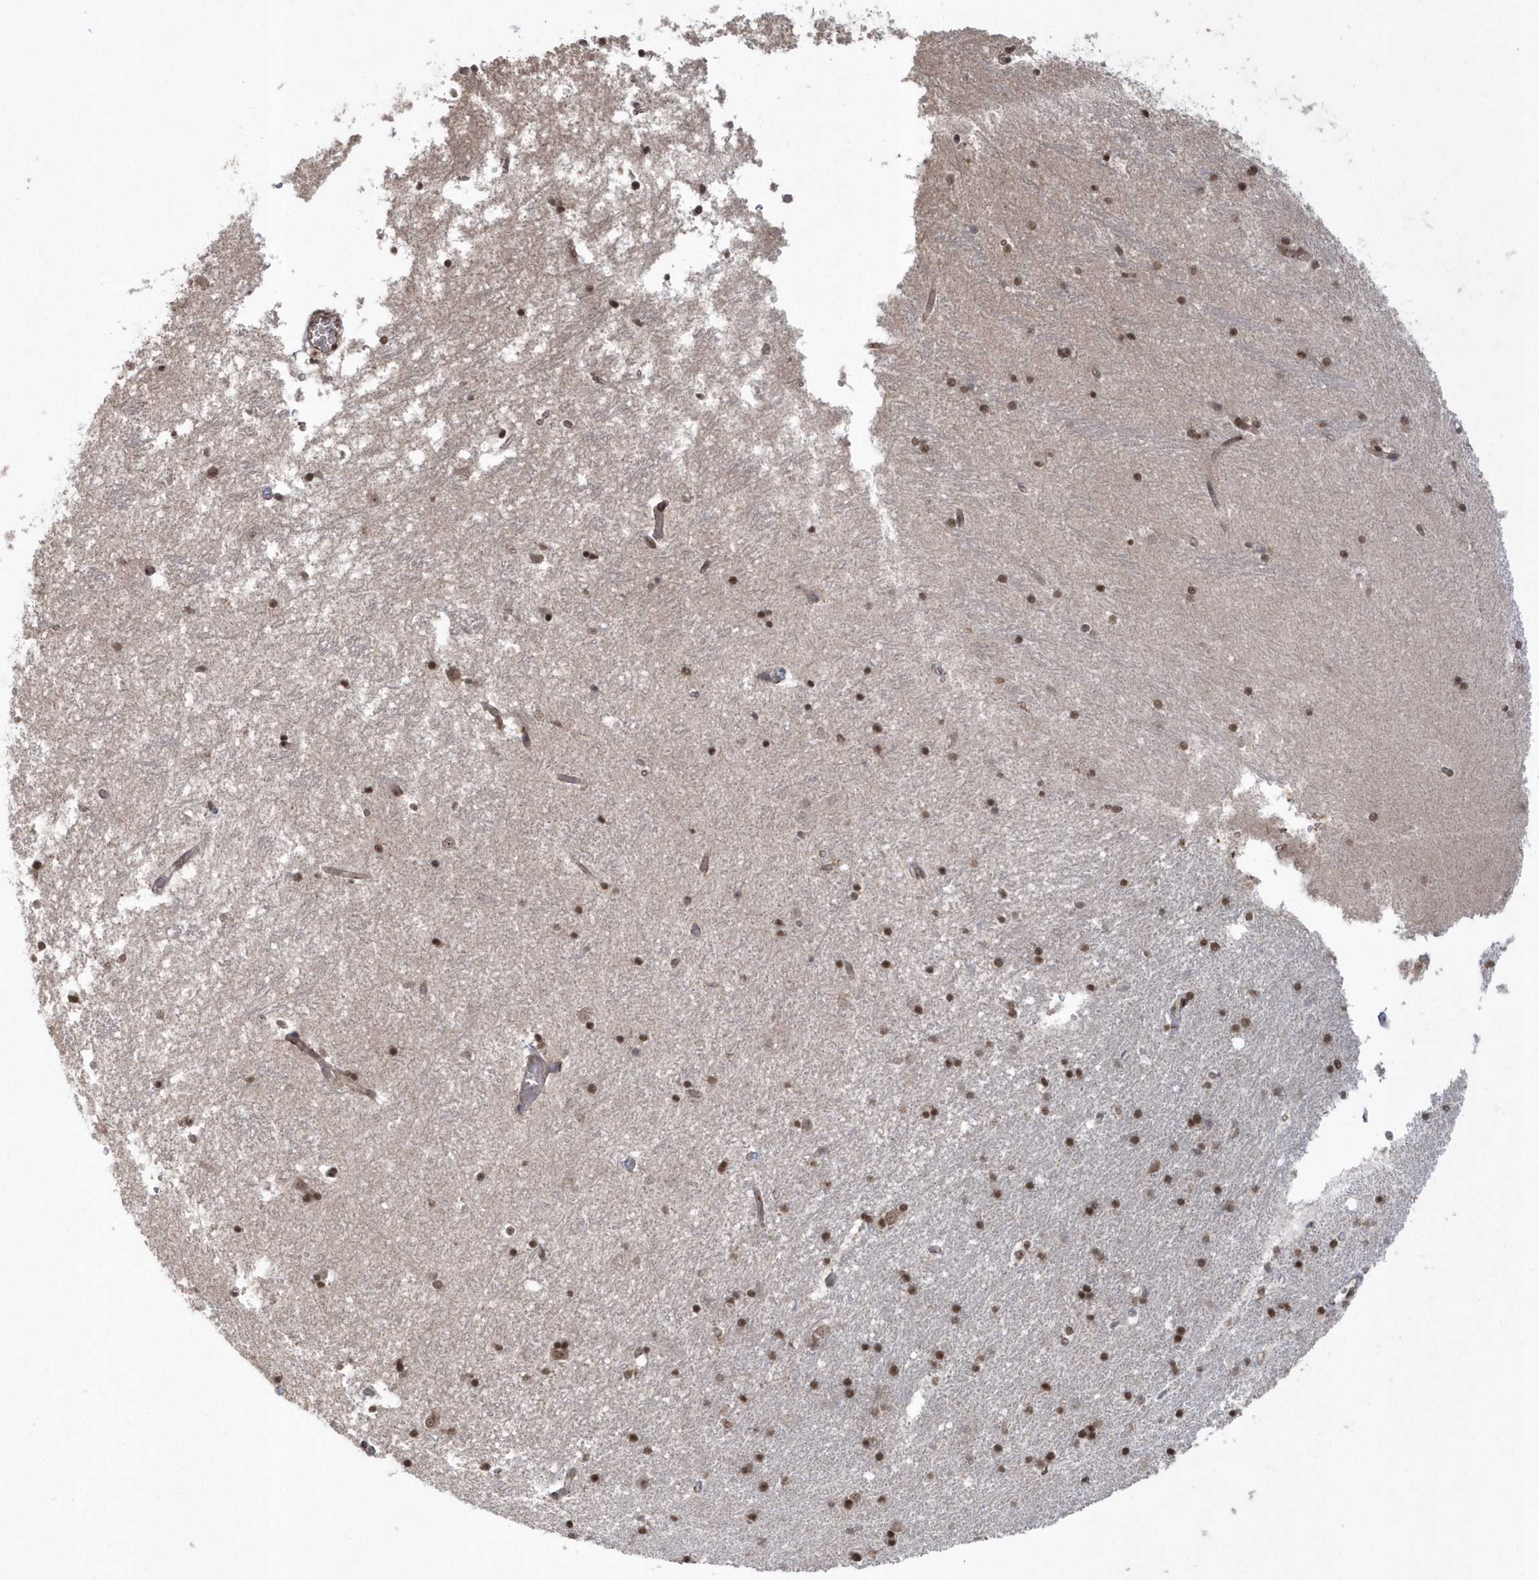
{"staining": {"intensity": "moderate", "quantity": ">75%", "location": "nuclear"}, "tissue": "hippocampus", "cell_type": "Glial cells", "image_type": "normal", "snomed": [{"axis": "morphology", "description": "Normal tissue, NOS"}, {"axis": "topography", "description": "Hippocampus"}], "caption": "Moderate nuclear staining for a protein is present in about >75% of glial cells of normal hippocampus using IHC.", "gene": "EPB41L4A", "patient": {"sex": "male", "age": 45}}